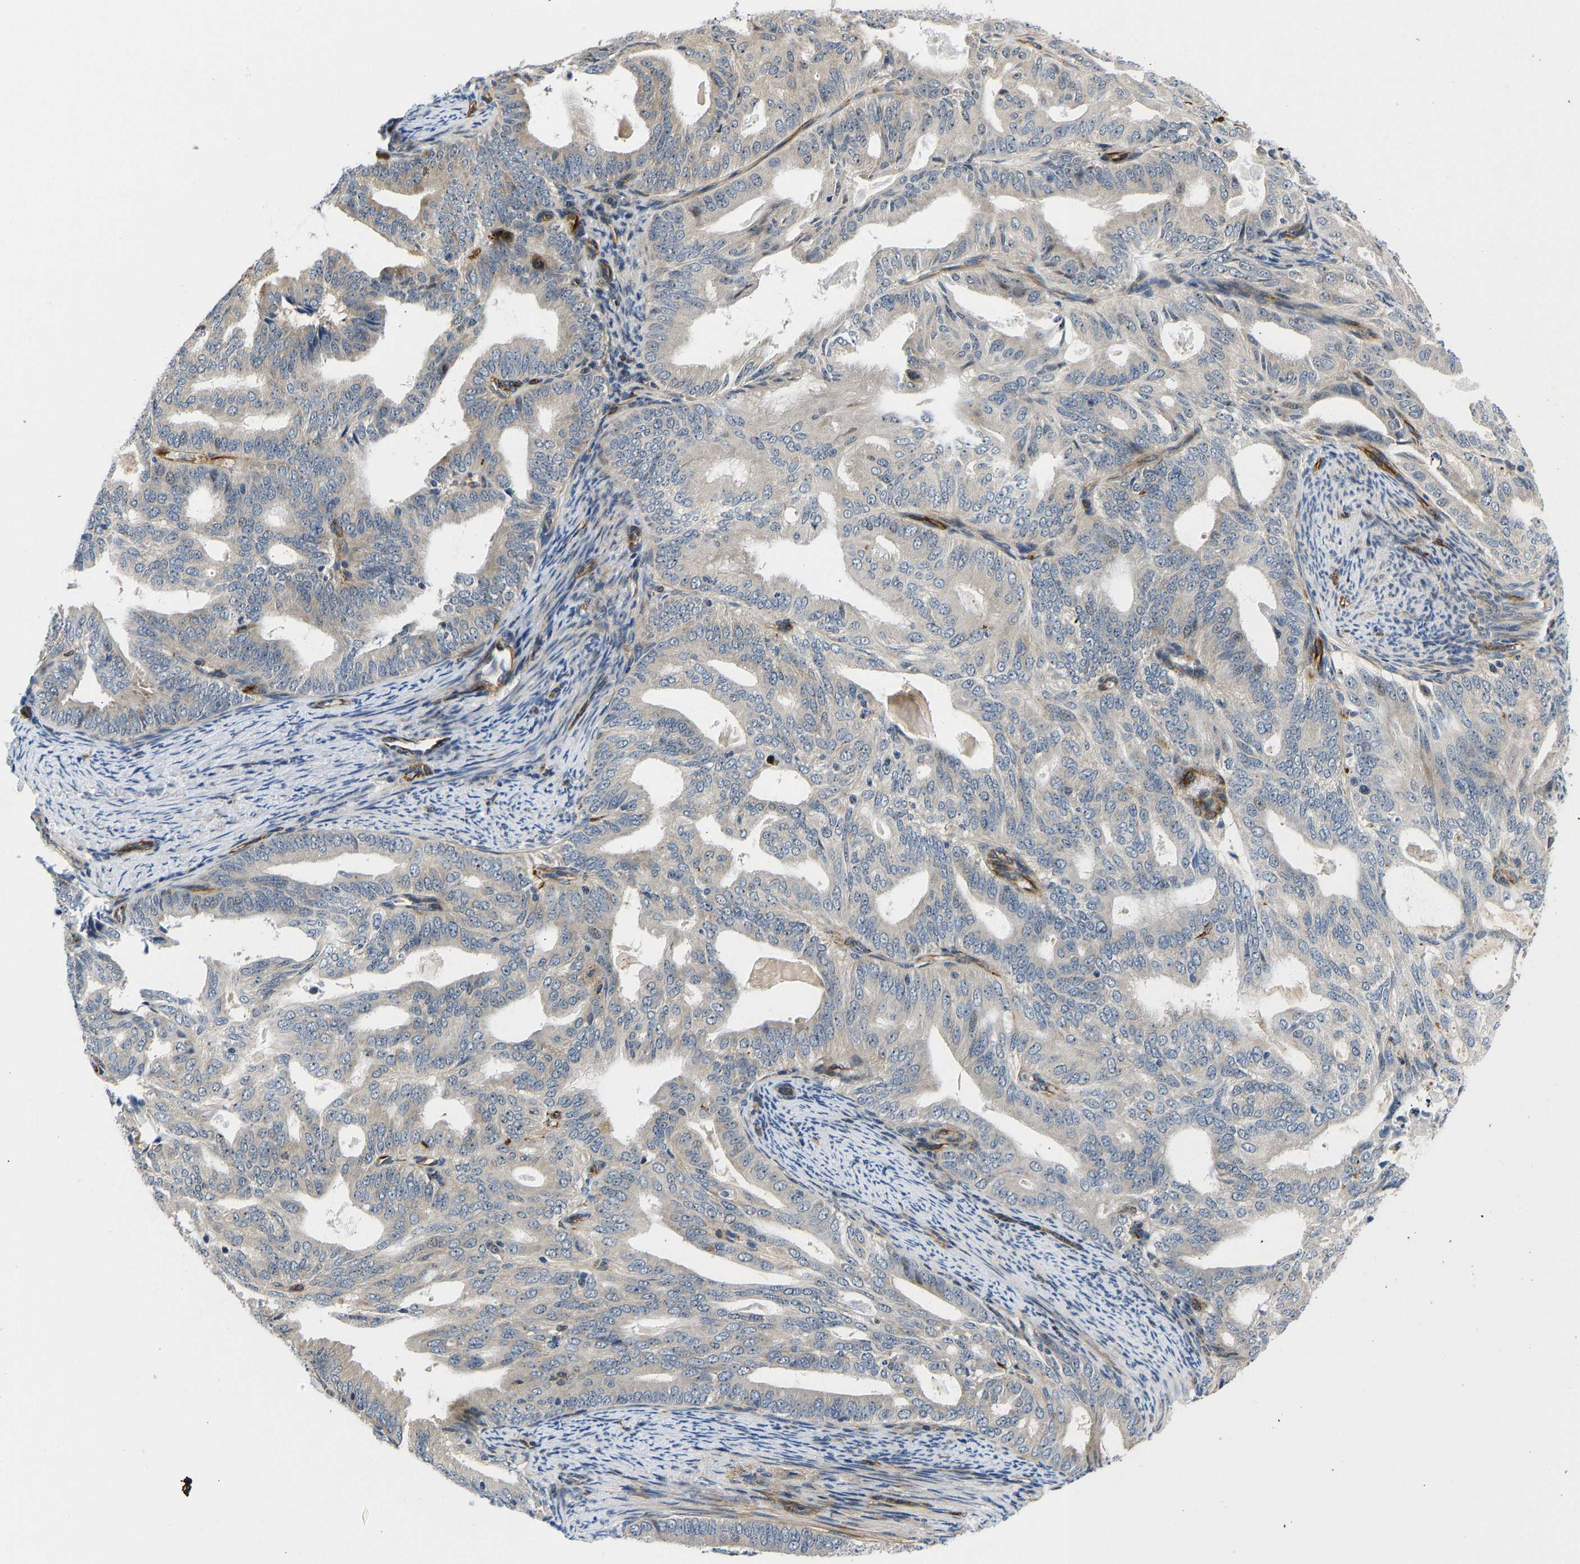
{"staining": {"intensity": "negative", "quantity": "none", "location": "none"}, "tissue": "endometrial cancer", "cell_type": "Tumor cells", "image_type": "cancer", "snomed": [{"axis": "morphology", "description": "Adenocarcinoma, NOS"}, {"axis": "topography", "description": "Endometrium"}], "caption": "An immunohistochemistry micrograph of endometrial adenocarcinoma is shown. There is no staining in tumor cells of endometrial adenocarcinoma. (Immunohistochemistry (ihc), brightfield microscopy, high magnification).", "gene": "RESF1", "patient": {"sex": "female", "age": 58}}